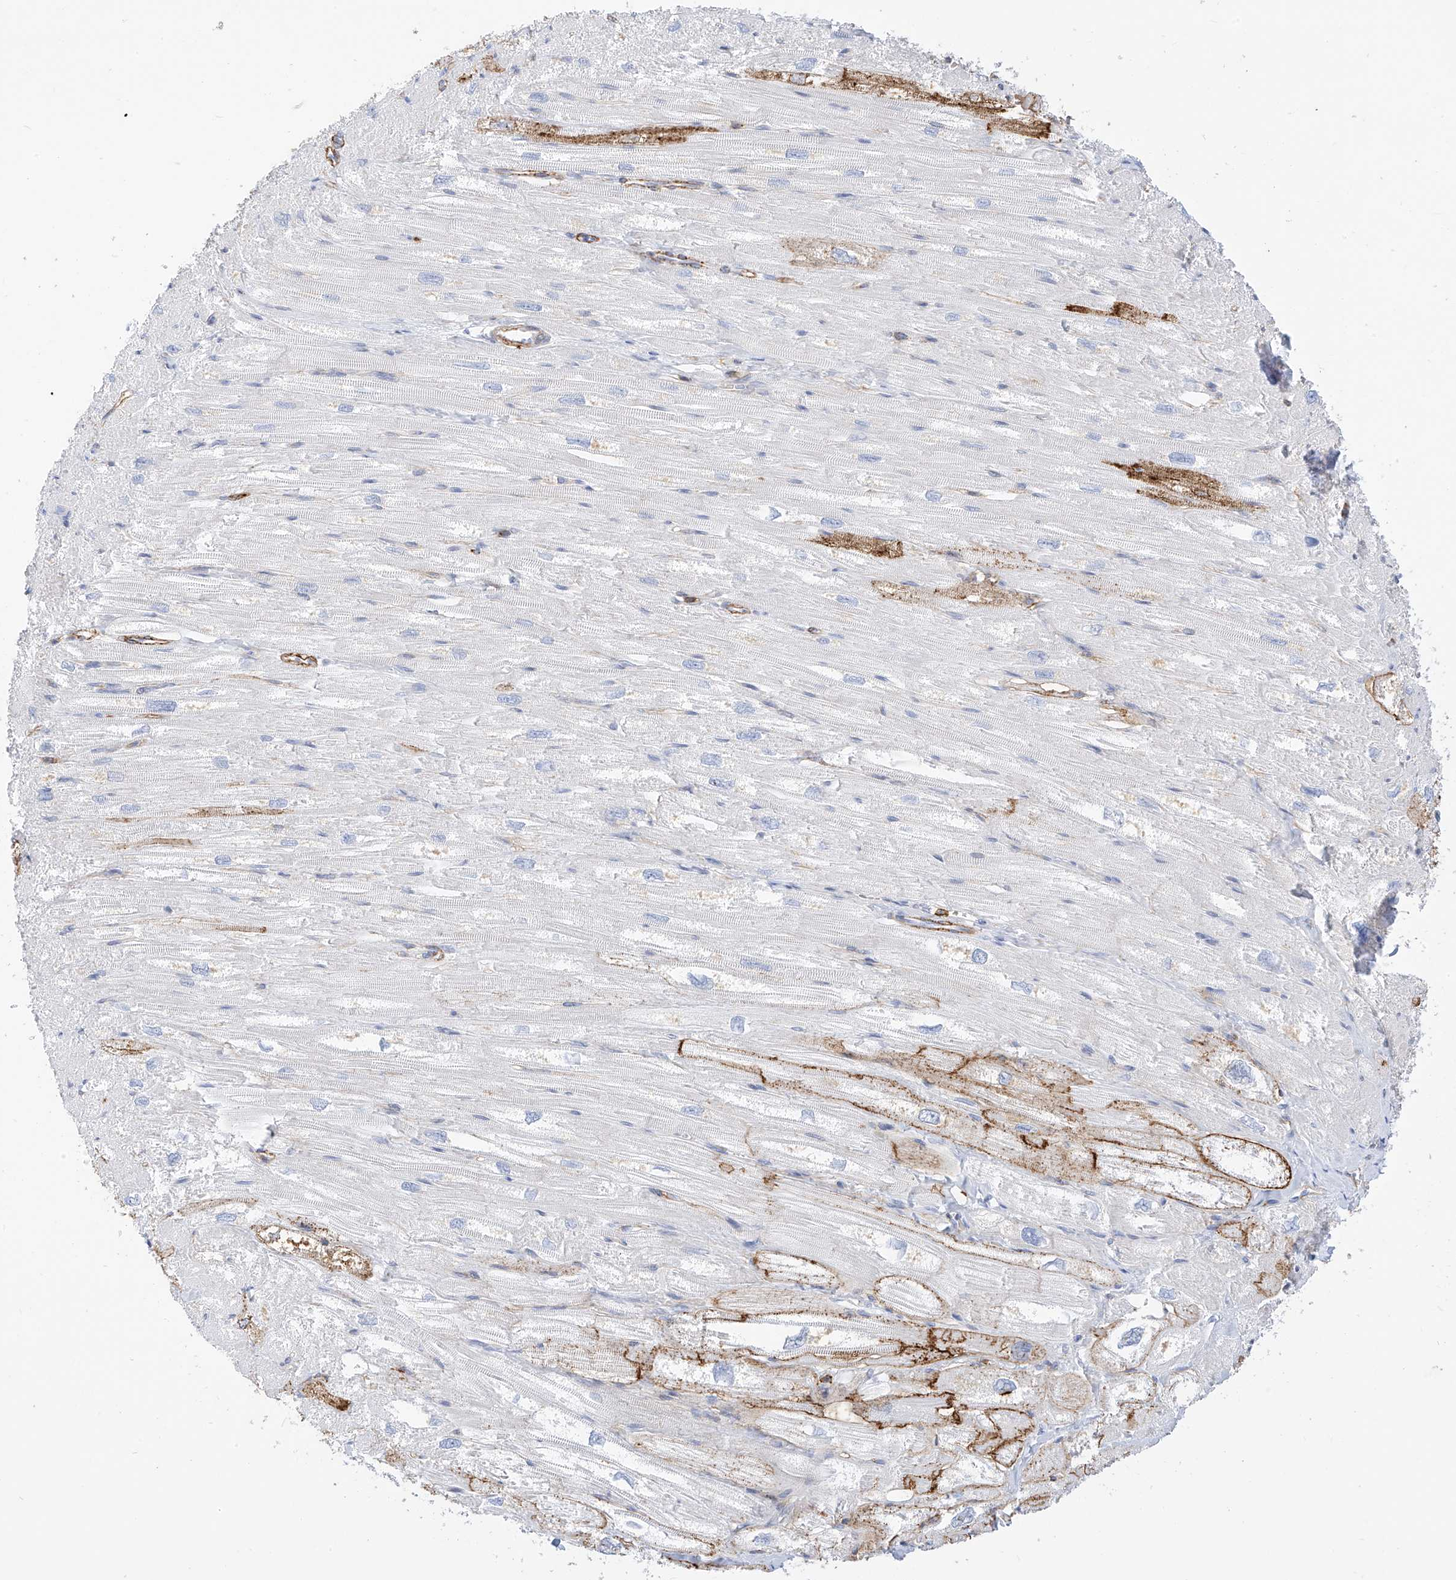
{"staining": {"intensity": "weak", "quantity": "25%-75%", "location": "cytoplasmic/membranous"}, "tissue": "heart muscle", "cell_type": "Cardiomyocytes", "image_type": "normal", "snomed": [{"axis": "morphology", "description": "Normal tissue, NOS"}, {"axis": "topography", "description": "Heart"}], "caption": "IHC histopathology image of benign human heart muscle stained for a protein (brown), which exhibits low levels of weak cytoplasmic/membranous positivity in approximately 25%-75% of cardiomyocytes.", "gene": "TXNDC9", "patient": {"sex": "male", "age": 50}}